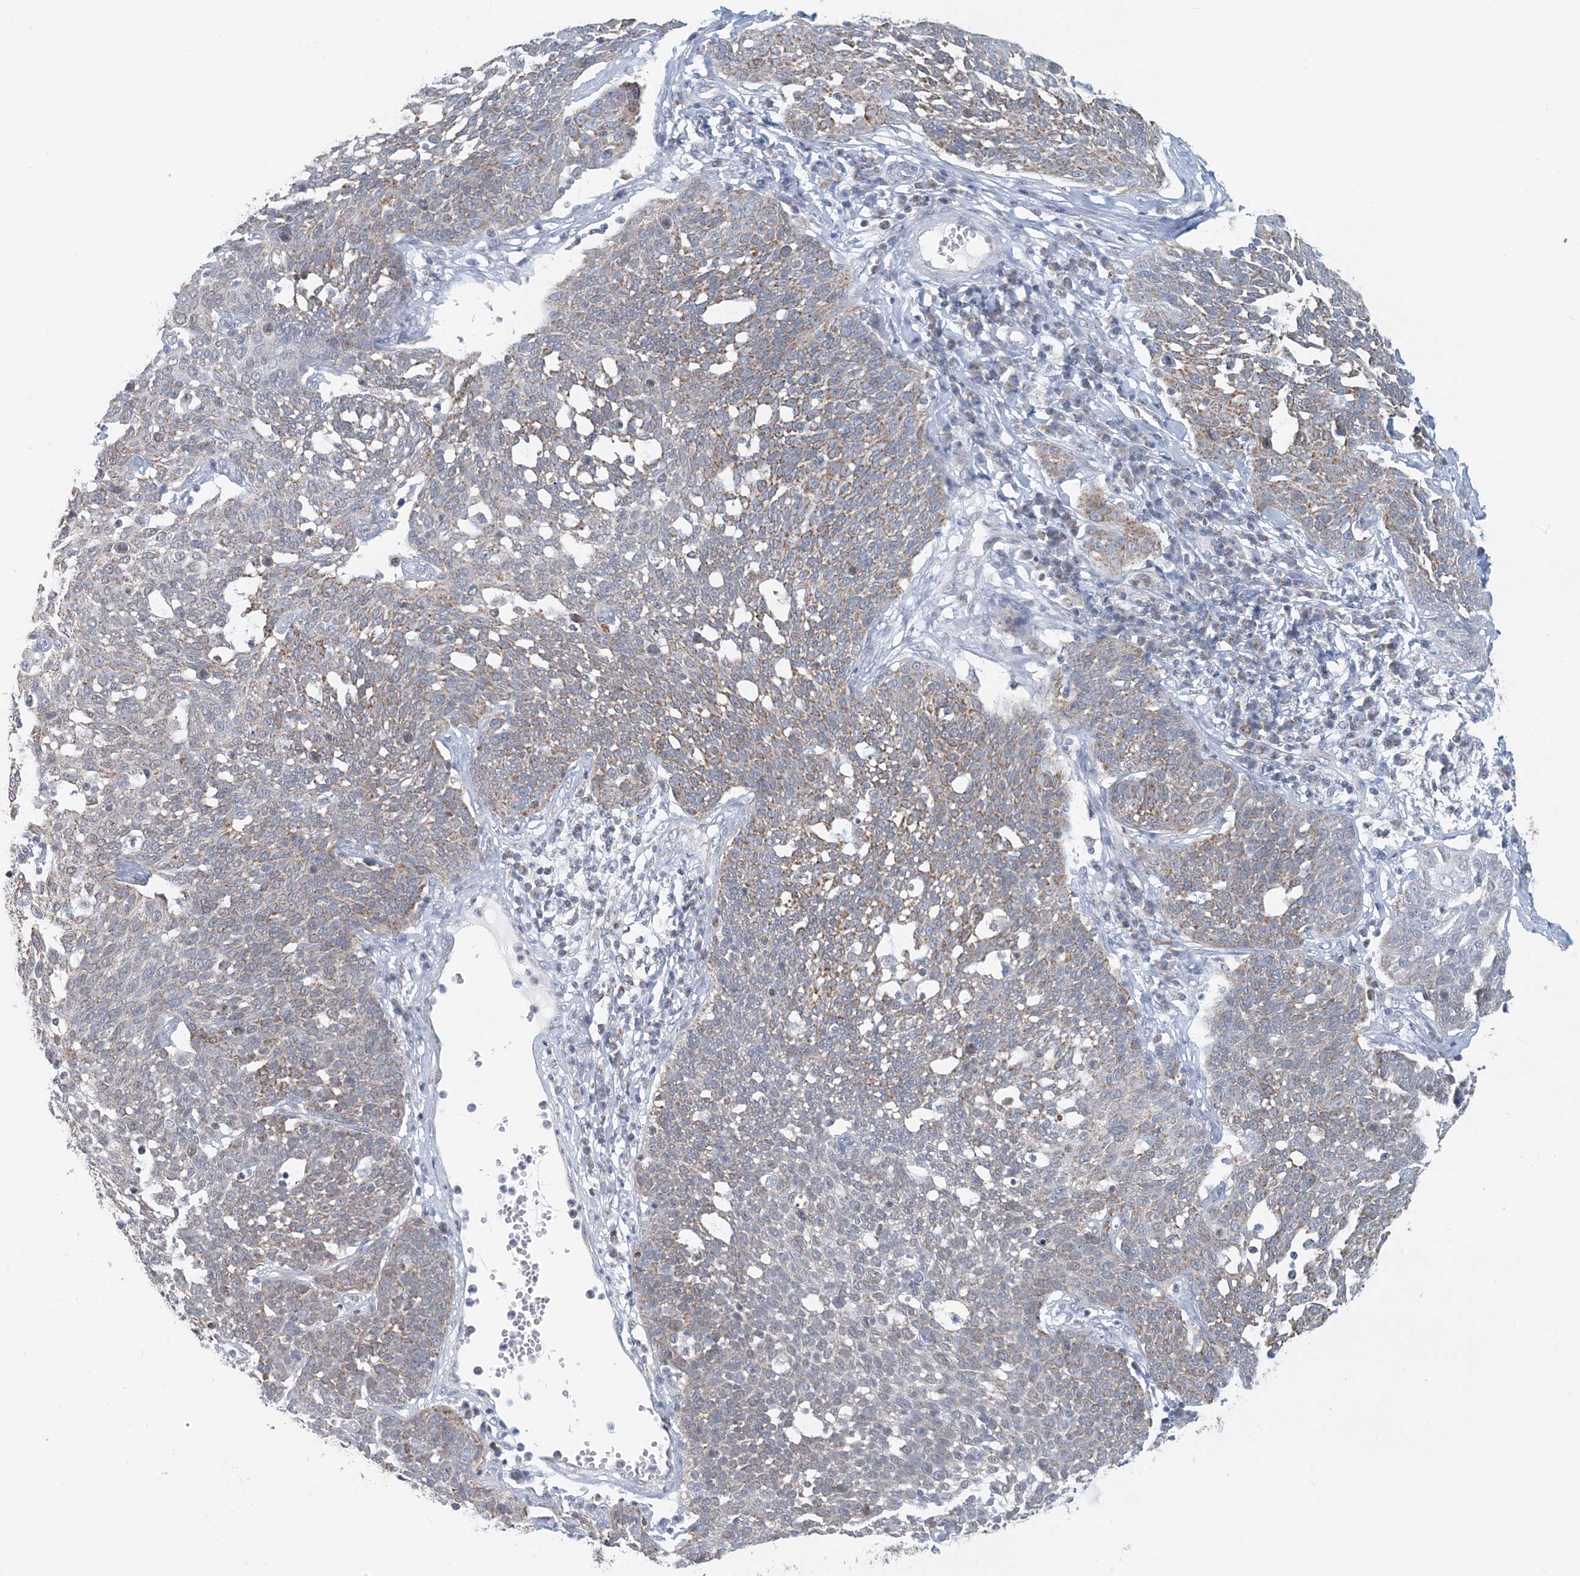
{"staining": {"intensity": "moderate", "quantity": "25%-75%", "location": "cytoplasmic/membranous"}, "tissue": "cervical cancer", "cell_type": "Tumor cells", "image_type": "cancer", "snomed": [{"axis": "morphology", "description": "Squamous cell carcinoma, NOS"}, {"axis": "topography", "description": "Cervix"}], "caption": "Tumor cells display medium levels of moderate cytoplasmic/membranous staining in about 25%-75% of cells in cervical cancer. Ihc stains the protein in brown and the nuclei are stained blue.", "gene": "BDH1", "patient": {"sex": "female", "age": 34}}